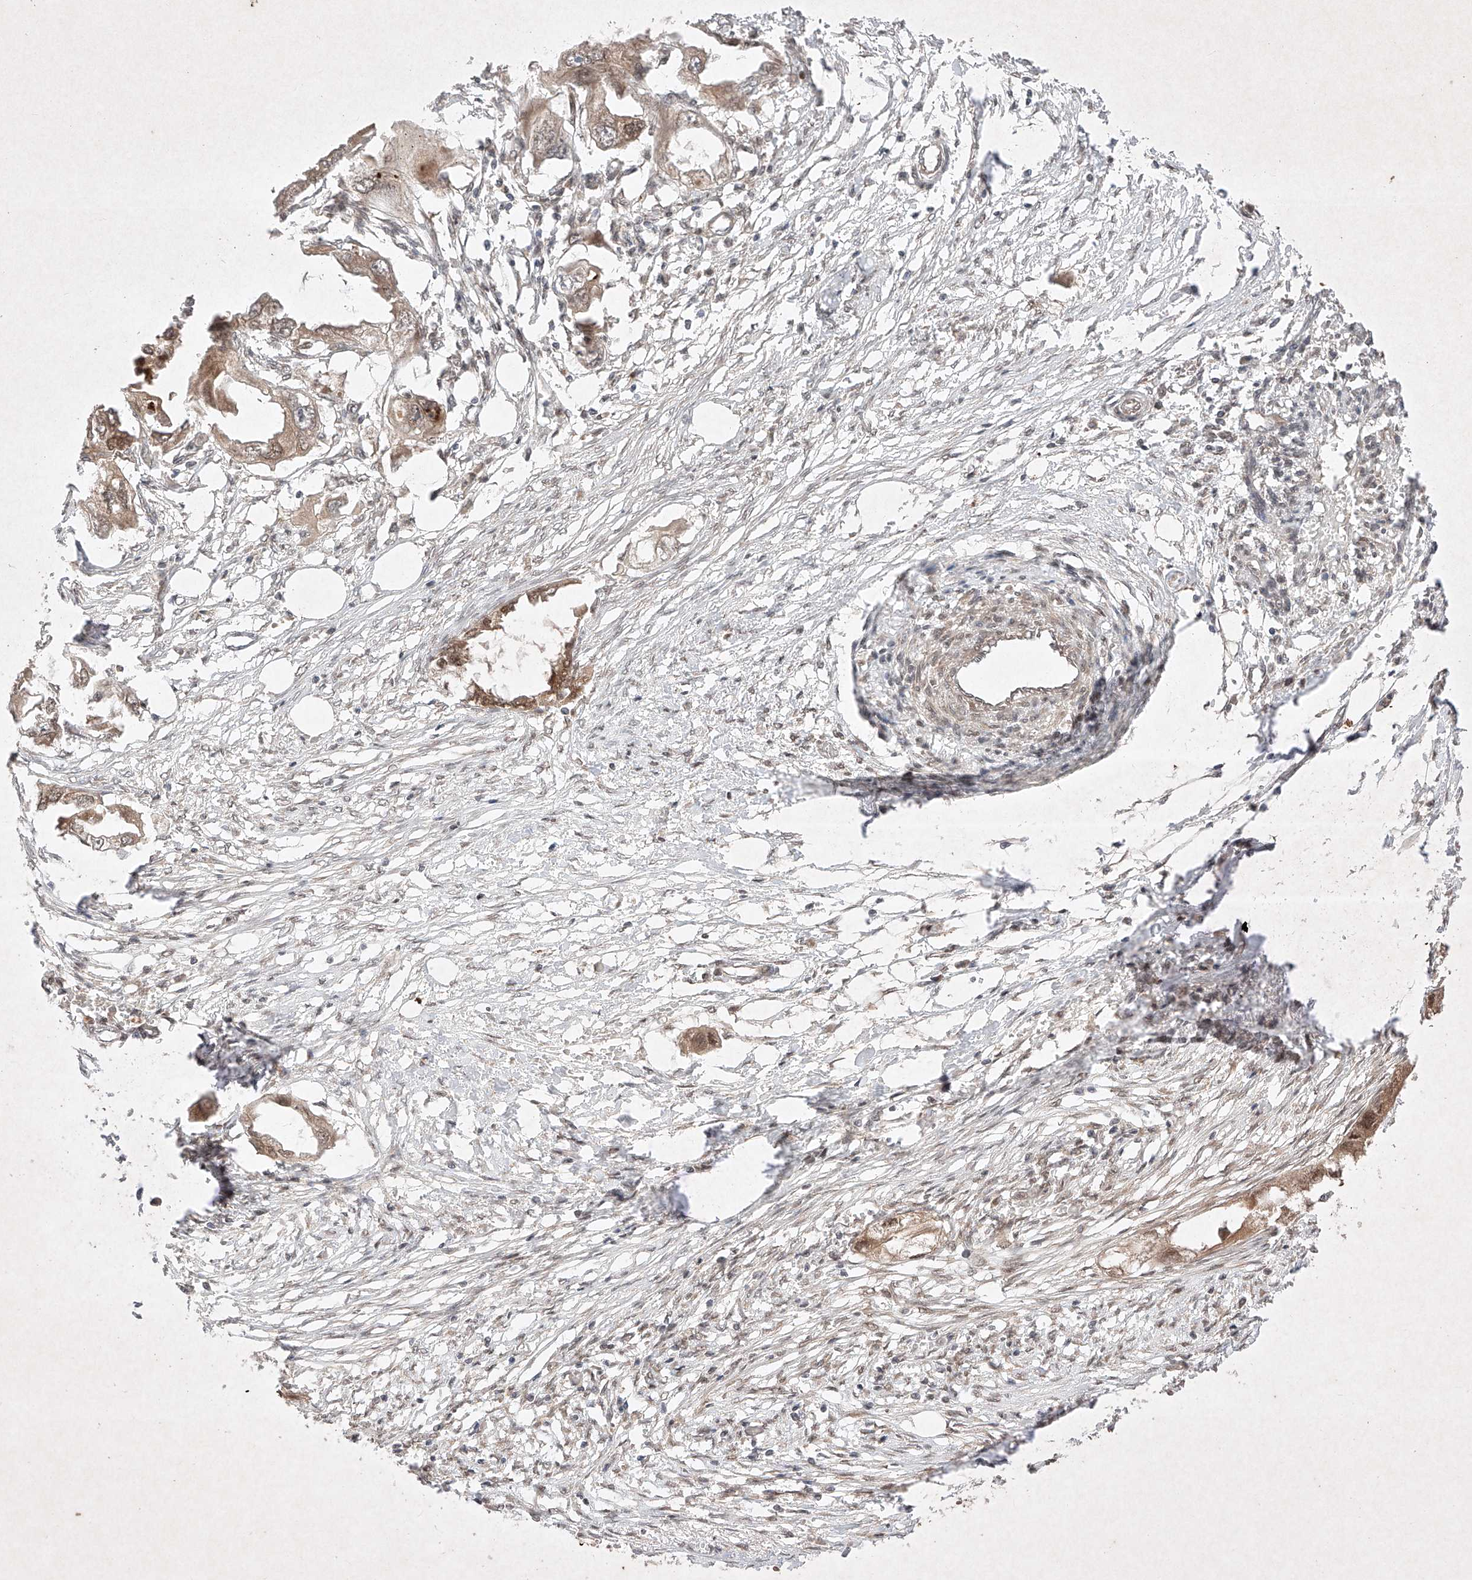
{"staining": {"intensity": "moderate", "quantity": ">75%", "location": "cytoplasmic/membranous"}, "tissue": "endometrial cancer", "cell_type": "Tumor cells", "image_type": "cancer", "snomed": [{"axis": "morphology", "description": "Adenocarcinoma, NOS"}, {"axis": "morphology", "description": "Adenocarcinoma, metastatic, NOS"}, {"axis": "topography", "description": "Adipose tissue"}, {"axis": "topography", "description": "Endometrium"}], "caption": "Brown immunohistochemical staining in endometrial cancer (metastatic adenocarcinoma) shows moderate cytoplasmic/membranous positivity in approximately >75% of tumor cells. (IHC, brightfield microscopy, high magnification).", "gene": "RNF31", "patient": {"sex": "female", "age": 67}}